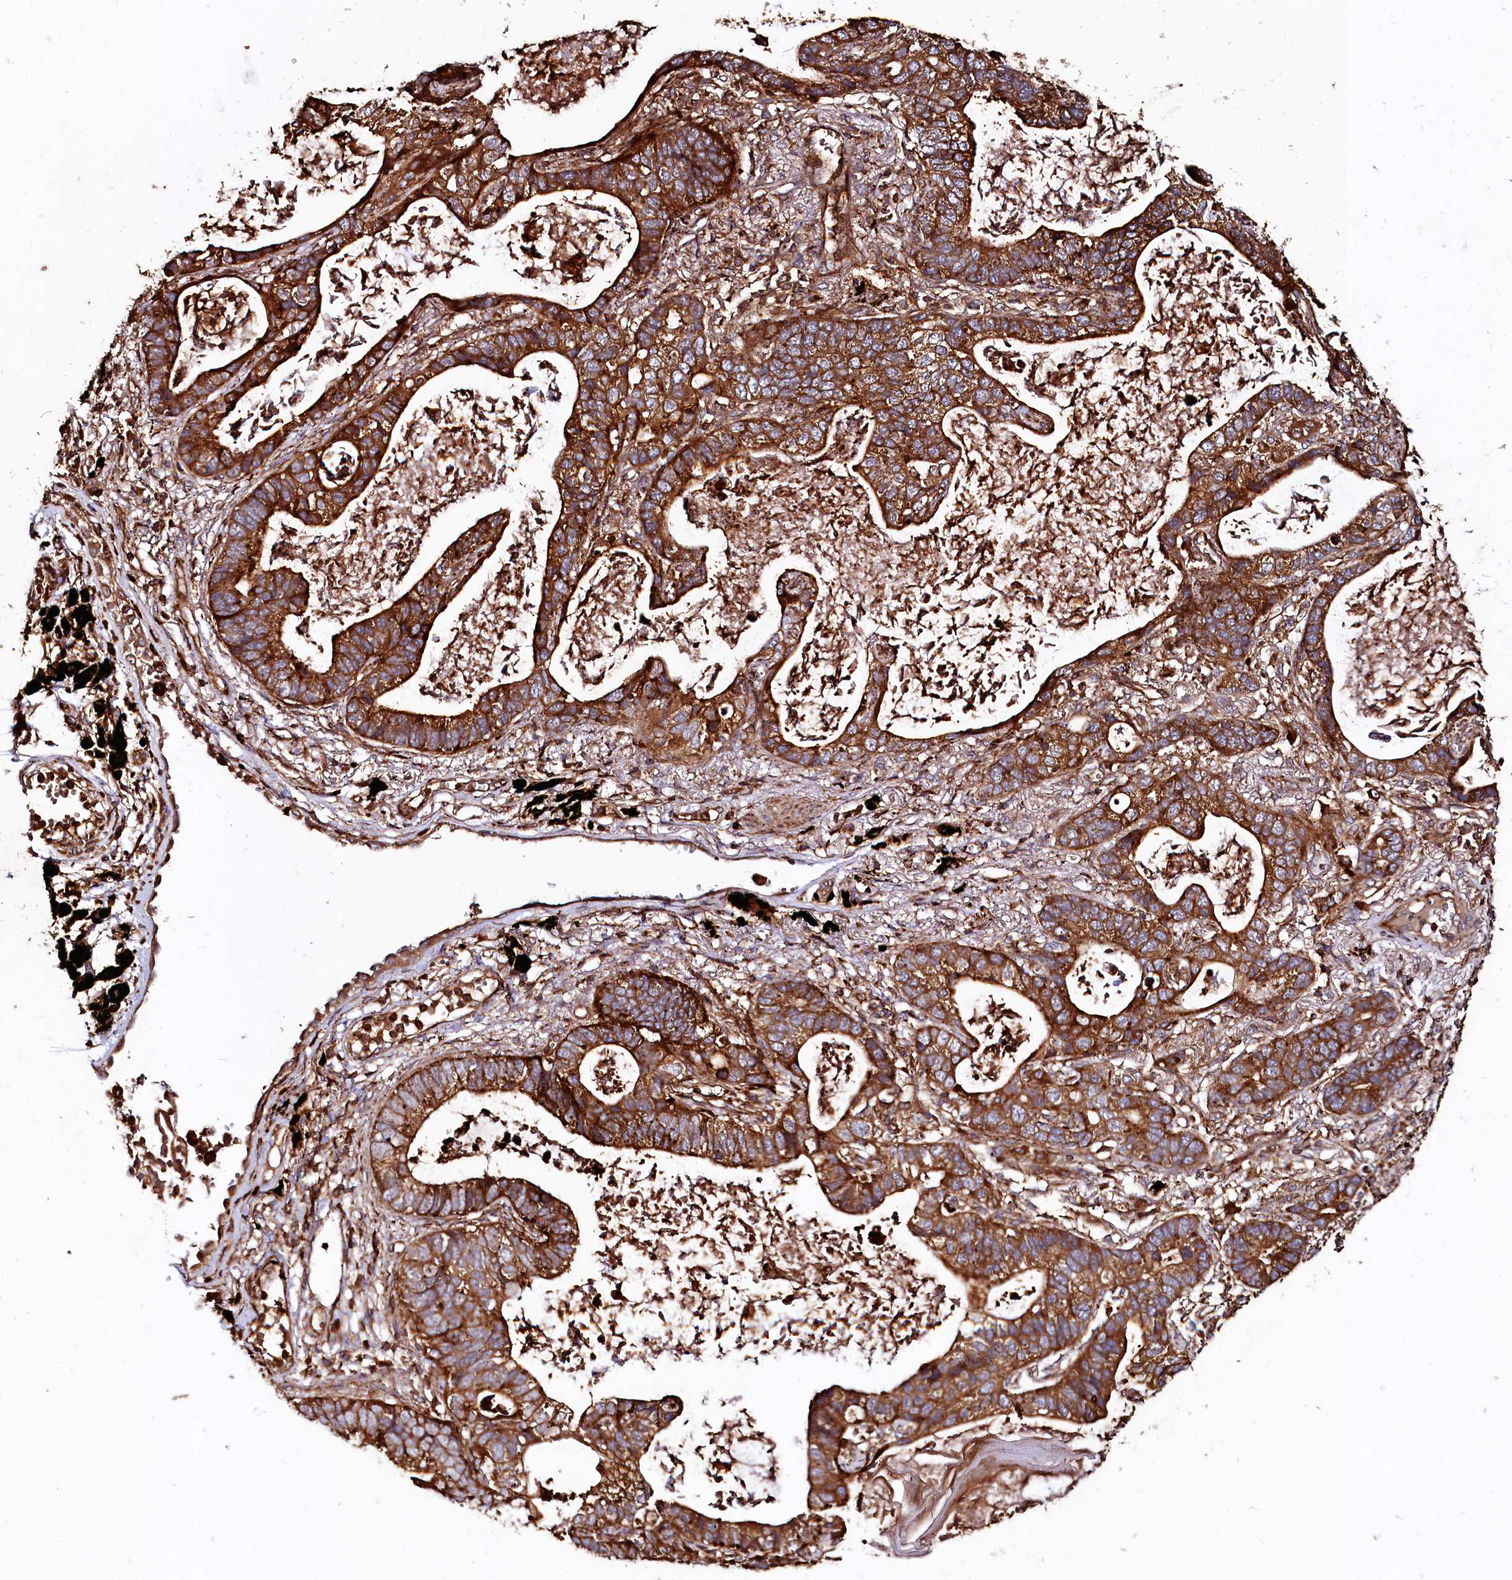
{"staining": {"intensity": "strong", "quantity": ">75%", "location": "cytoplasmic/membranous"}, "tissue": "lung cancer", "cell_type": "Tumor cells", "image_type": "cancer", "snomed": [{"axis": "morphology", "description": "Adenocarcinoma, NOS"}, {"axis": "topography", "description": "Lung"}], "caption": "This micrograph shows lung adenocarcinoma stained with immunohistochemistry to label a protein in brown. The cytoplasmic/membranous of tumor cells show strong positivity for the protein. Nuclei are counter-stained blue.", "gene": "WDR73", "patient": {"sex": "male", "age": 67}}